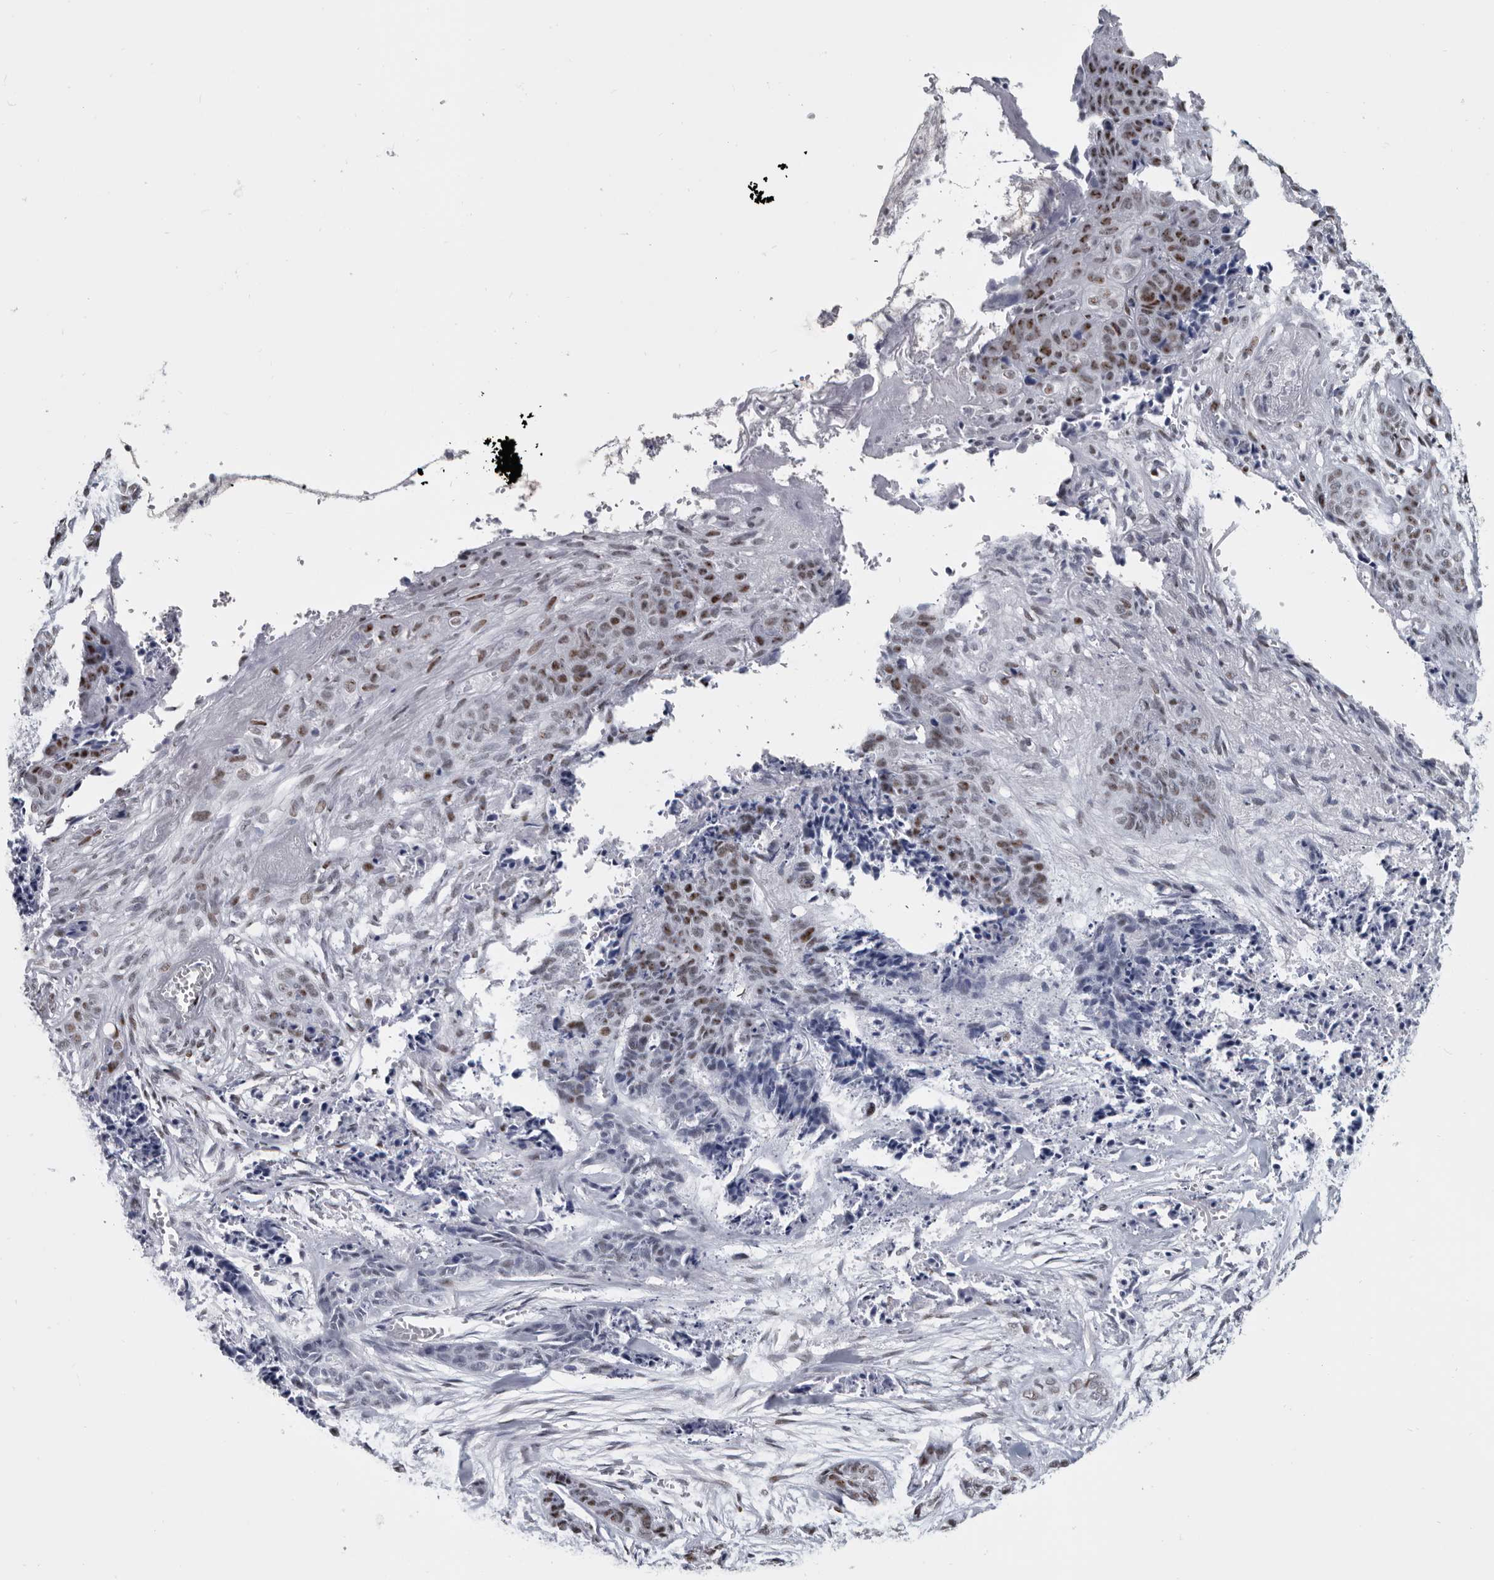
{"staining": {"intensity": "moderate", "quantity": "<25%", "location": "nuclear"}, "tissue": "skin cancer", "cell_type": "Tumor cells", "image_type": "cancer", "snomed": [{"axis": "morphology", "description": "Basal cell carcinoma"}, {"axis": "topography", "description": "Skin"}], "caption": "Protein expression analysis of human skin cancer (basal cell carcinoma) reveals moderate nuclear expression in approximately <25% of tumor cells. (Stains: DAB (3,3'-diaminobenzidine) in brown, nuclei in blue, Microscopy: brightfield microscopy at high magnification).", "gene": "WRAP73", "patient": {"sex": "female", "age": 64}}